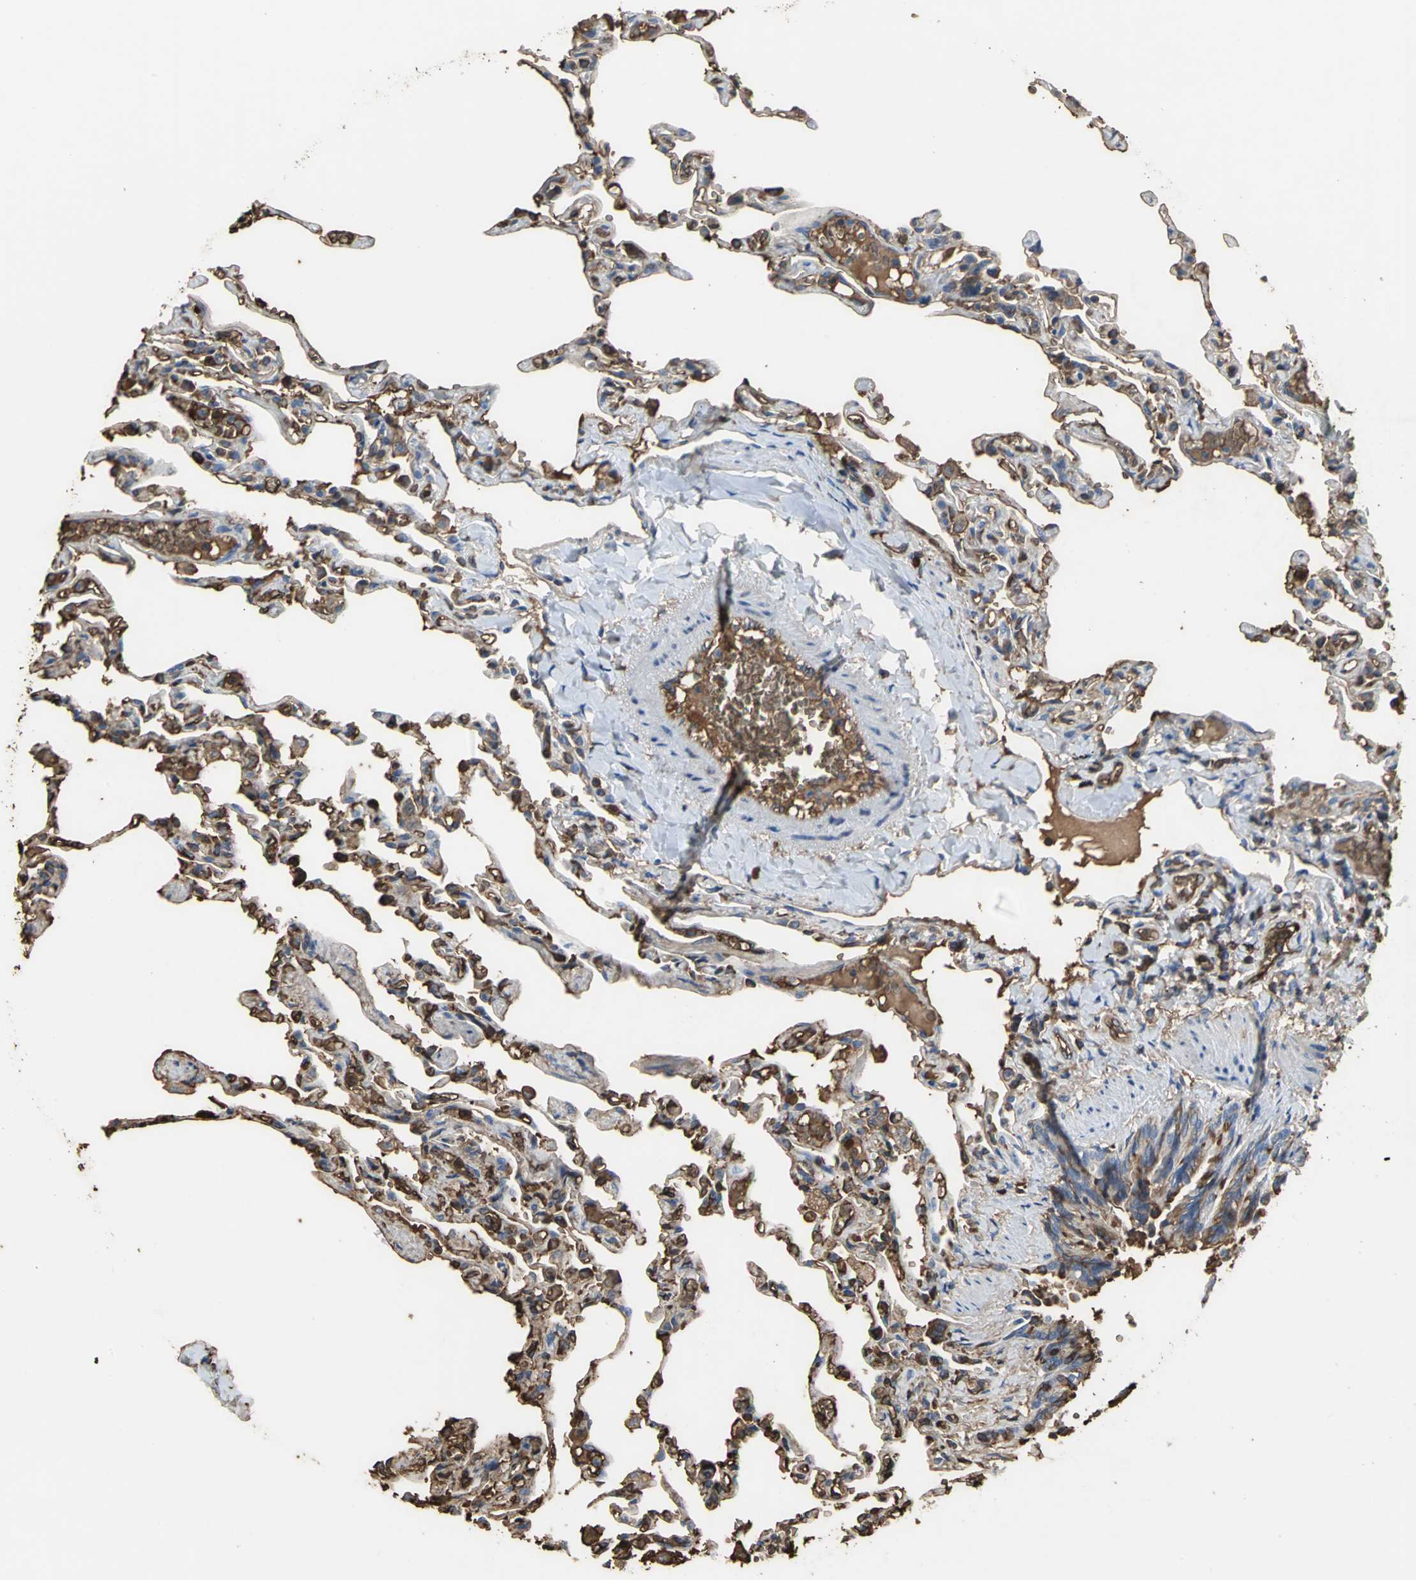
{"staining": {"intensity": "moderate", "quantity": "25%-75%", "location": "cytoplasmic/membranous"}, "tissue": "lung", "cell_type": "Alveolar cells", "image_type": "normal", "snomed": [{"axis": "morphology", "description": "Normal tissue, NOS"}, {"axis": "topography", "description": "Lung"}], "caption": "The immunohistochemical stain highlights moderate cytoplasmic/membranous positivity in alveolar cells of normal lung.", "gene": "TREM1", "patient": {"sex": "male", "age": 21}}